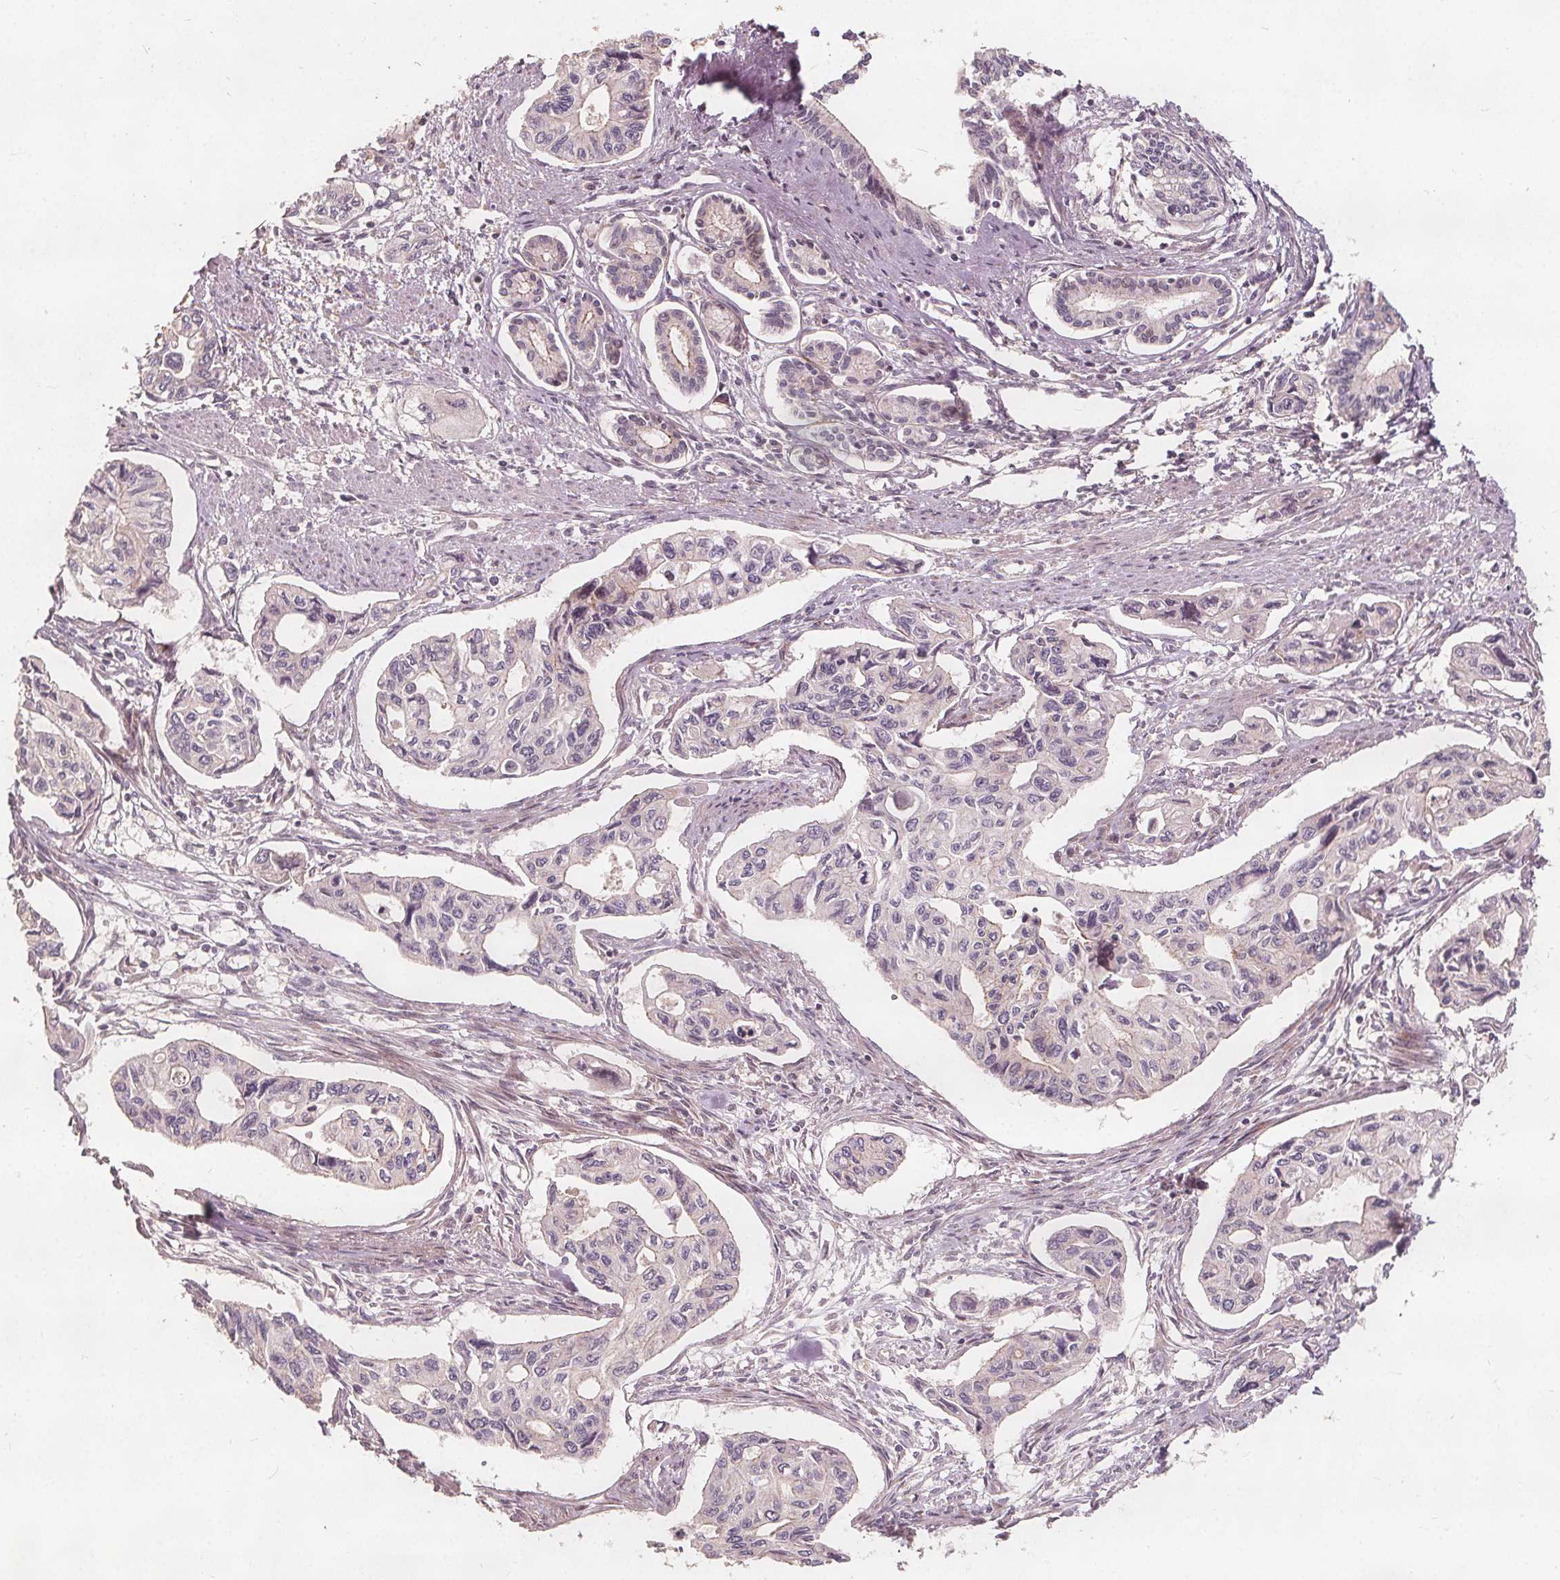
{"staining": {"intensity": "negative", "quantity": "none", "location": "none"}, "tissue": "pancreatic cancer", "cell_type": "Tumor cells", "image_type": "cancer", "snomed": [{"axis": "morphology", "description": "Adenocarcinoma, NOS"}, {"axis": "topography", "description": "Pancreas"}], "caption": "High power microscopy image of an immunohistochemistry micrograph of pancreatic cancer (adenocarcinoma), revealing no significant positivity in tumor cells.", "gene": "PTPRT", "patient": {"sex": "female", "age": 76}}